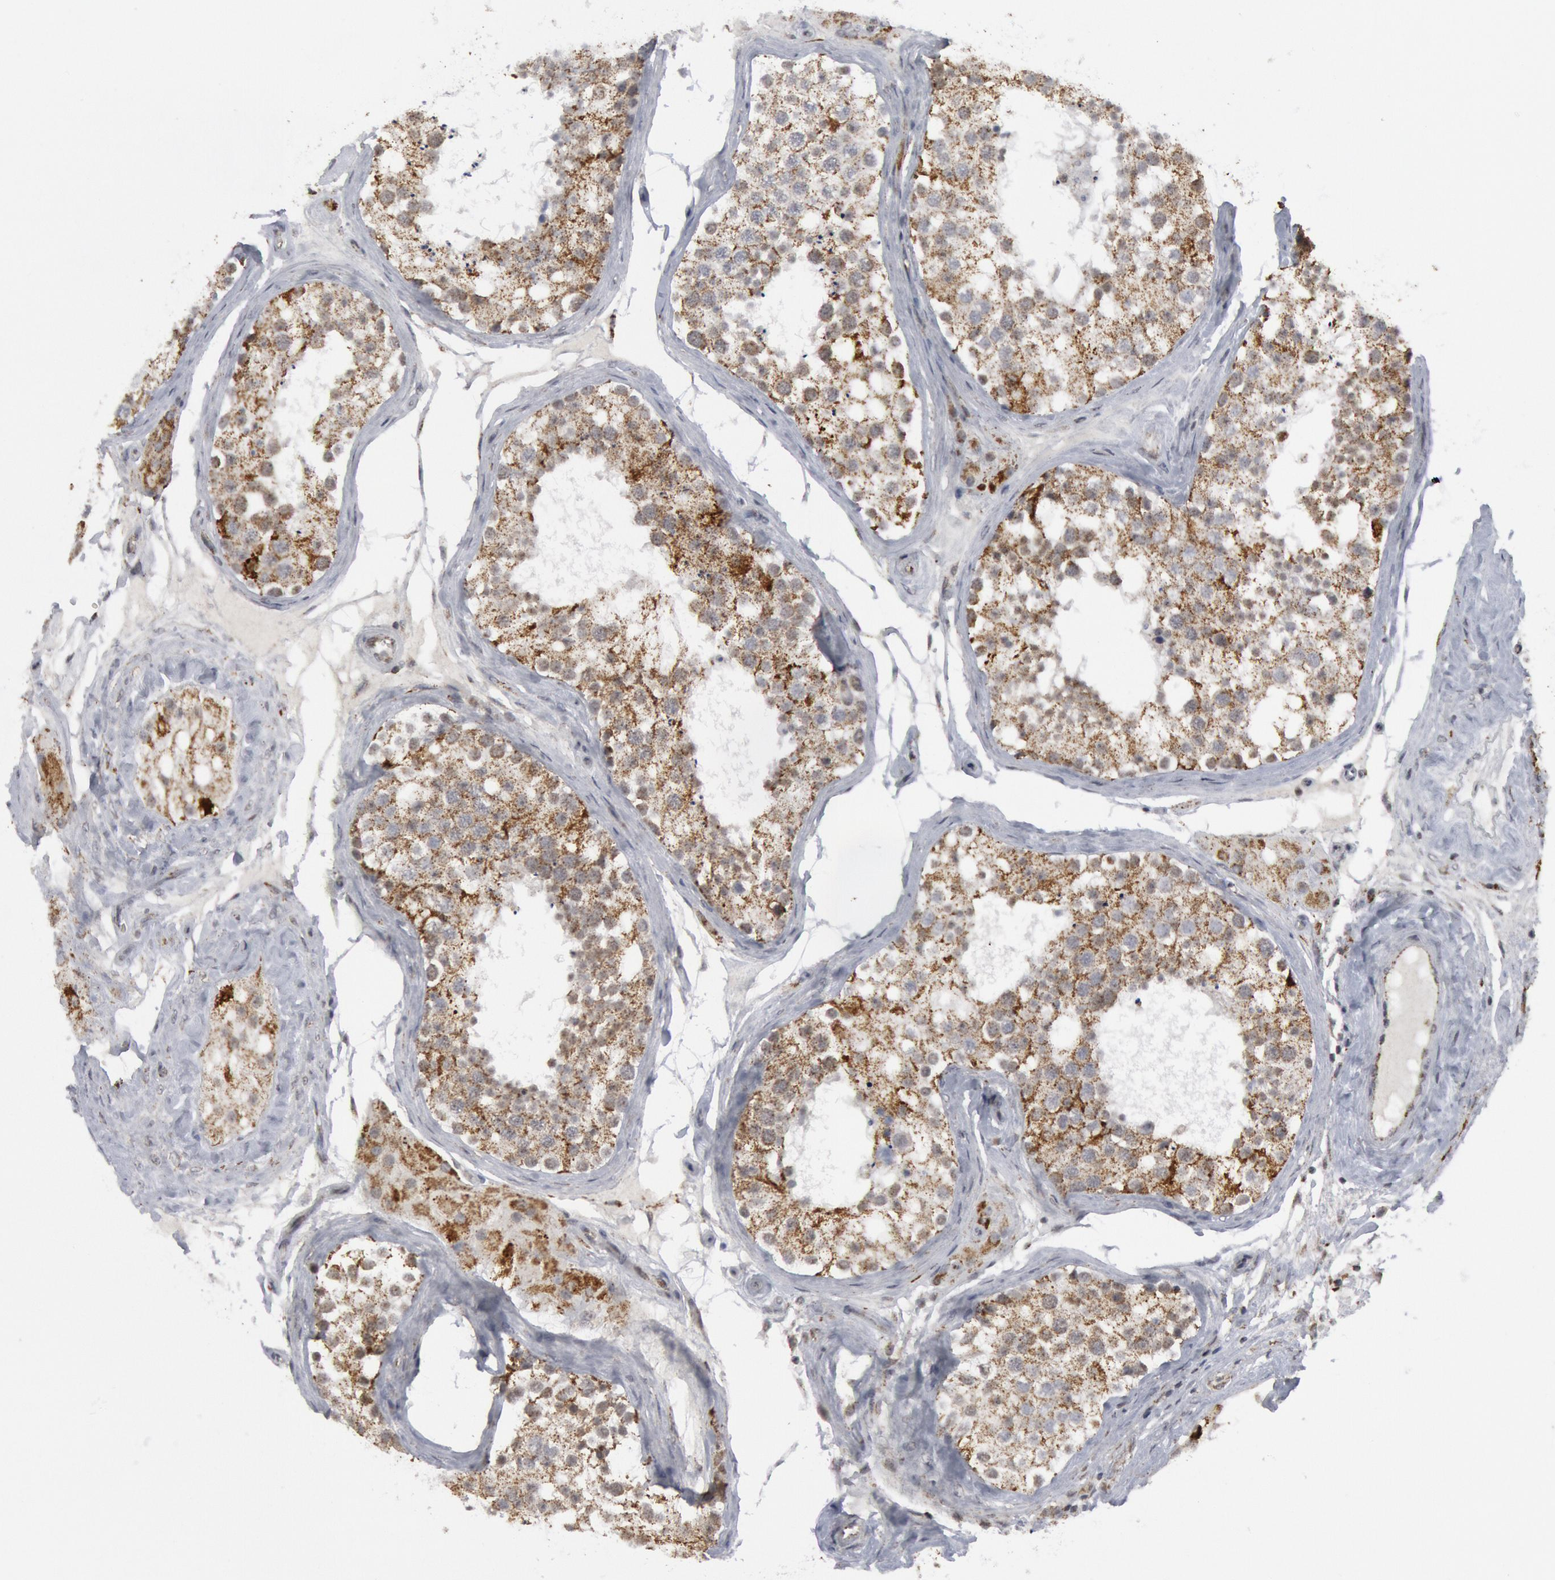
{"staining": {"intensity": "moderate", "quantity": ">75%", "location": "cytoplasmic/membranous"}, "tissue": "testis", "cell_type": "Cells in seminiferous ducts", "image_type": "normal", "snomed": [{"axis": "morphology", "description": "Normal tissue, NOS"}, {"axis": "topography", "description": "Testis"}], "caption": "About >75% of cells in seminiferous ducts in normal testis display moderate cytoplasmic/membranous protein positivity as visualized by brown immunohistochemical staining.", "gene": "CASP9", "patient": {"sex": "male", "age": 68}}